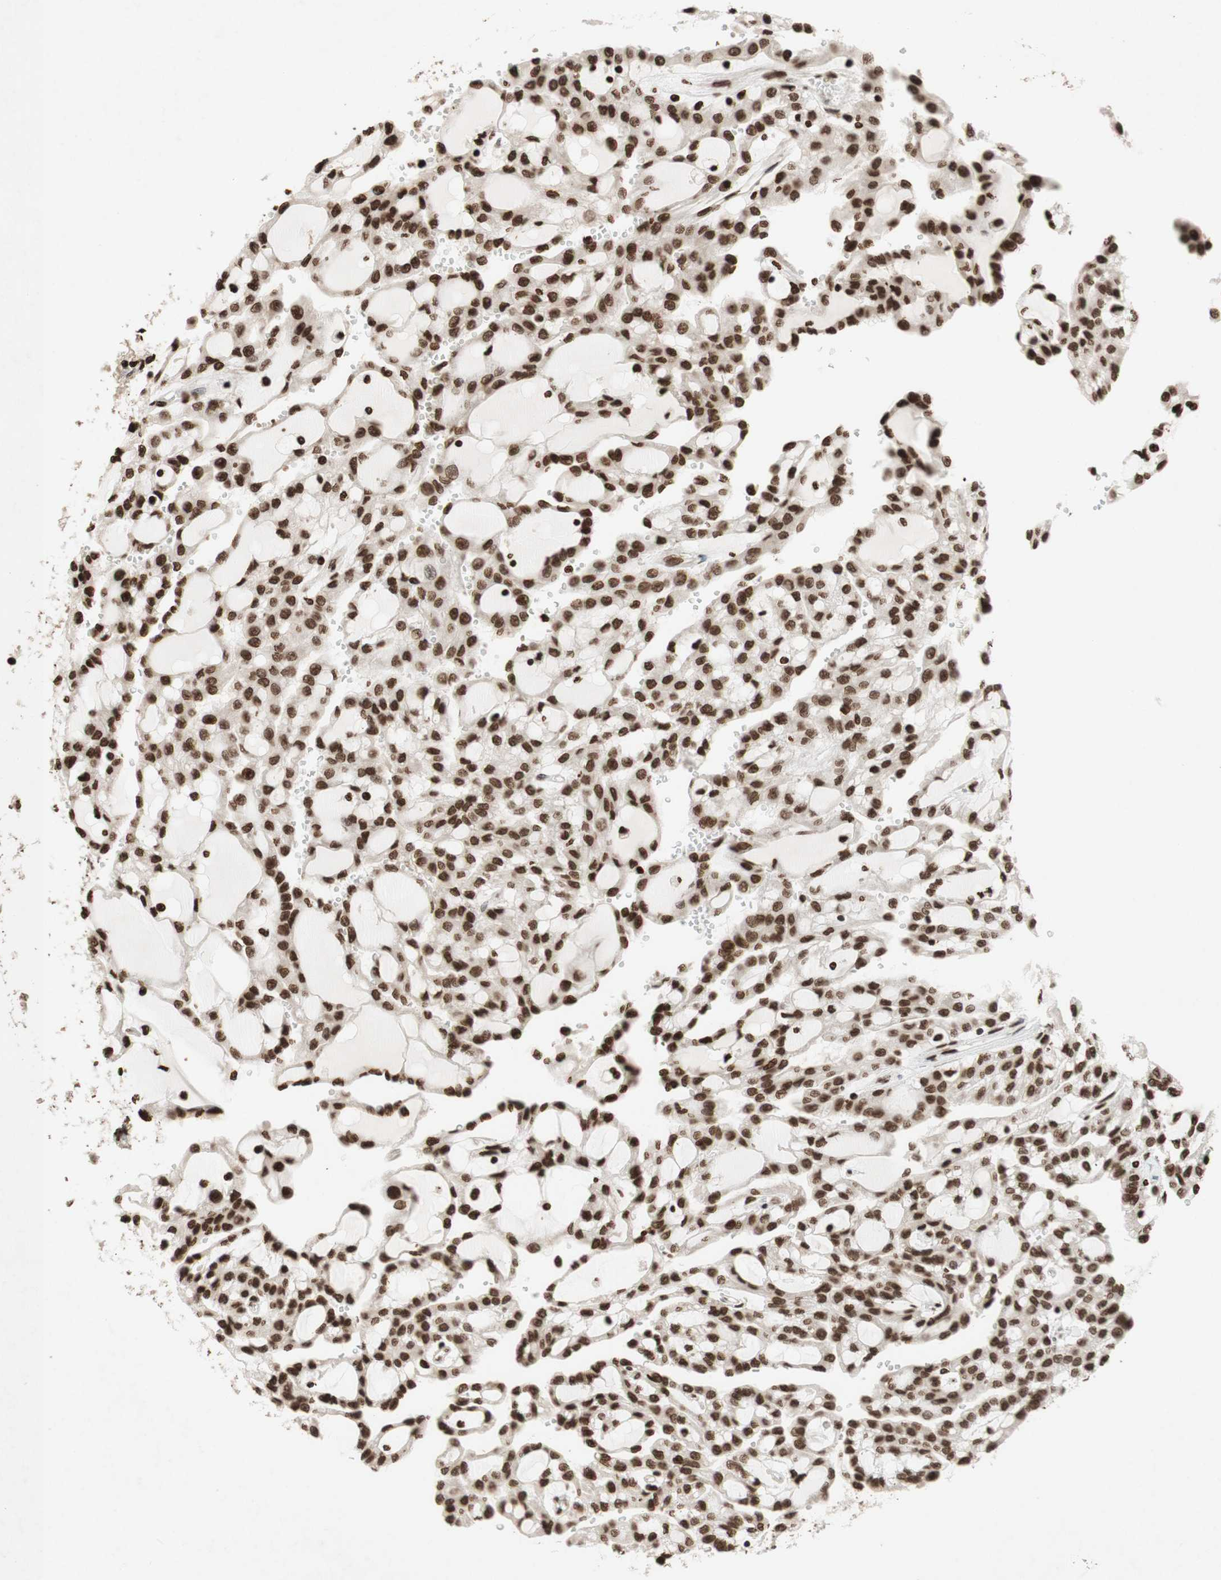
{"staining": {"intensity": "moderate", "quantity": ">75%", "location": "nuclear"}, "tissue": "renal cancer", "cell_type": "Tumor cells", "image_type": "cancer", "snomed": [{"axis": "morphology", "description": "Adenocarcinoma, NOS"}, {"axis": "topography", "description": "Kidney"}], "caption": "Moderate nuclear protein expression is identified in about >75% of tumor cells in renal cancer. (brown staining indicates protein expression, while blue staining denotes nuclei).", "gene": "NCOA3", "patient": {"sex": "male", "age": 63}}